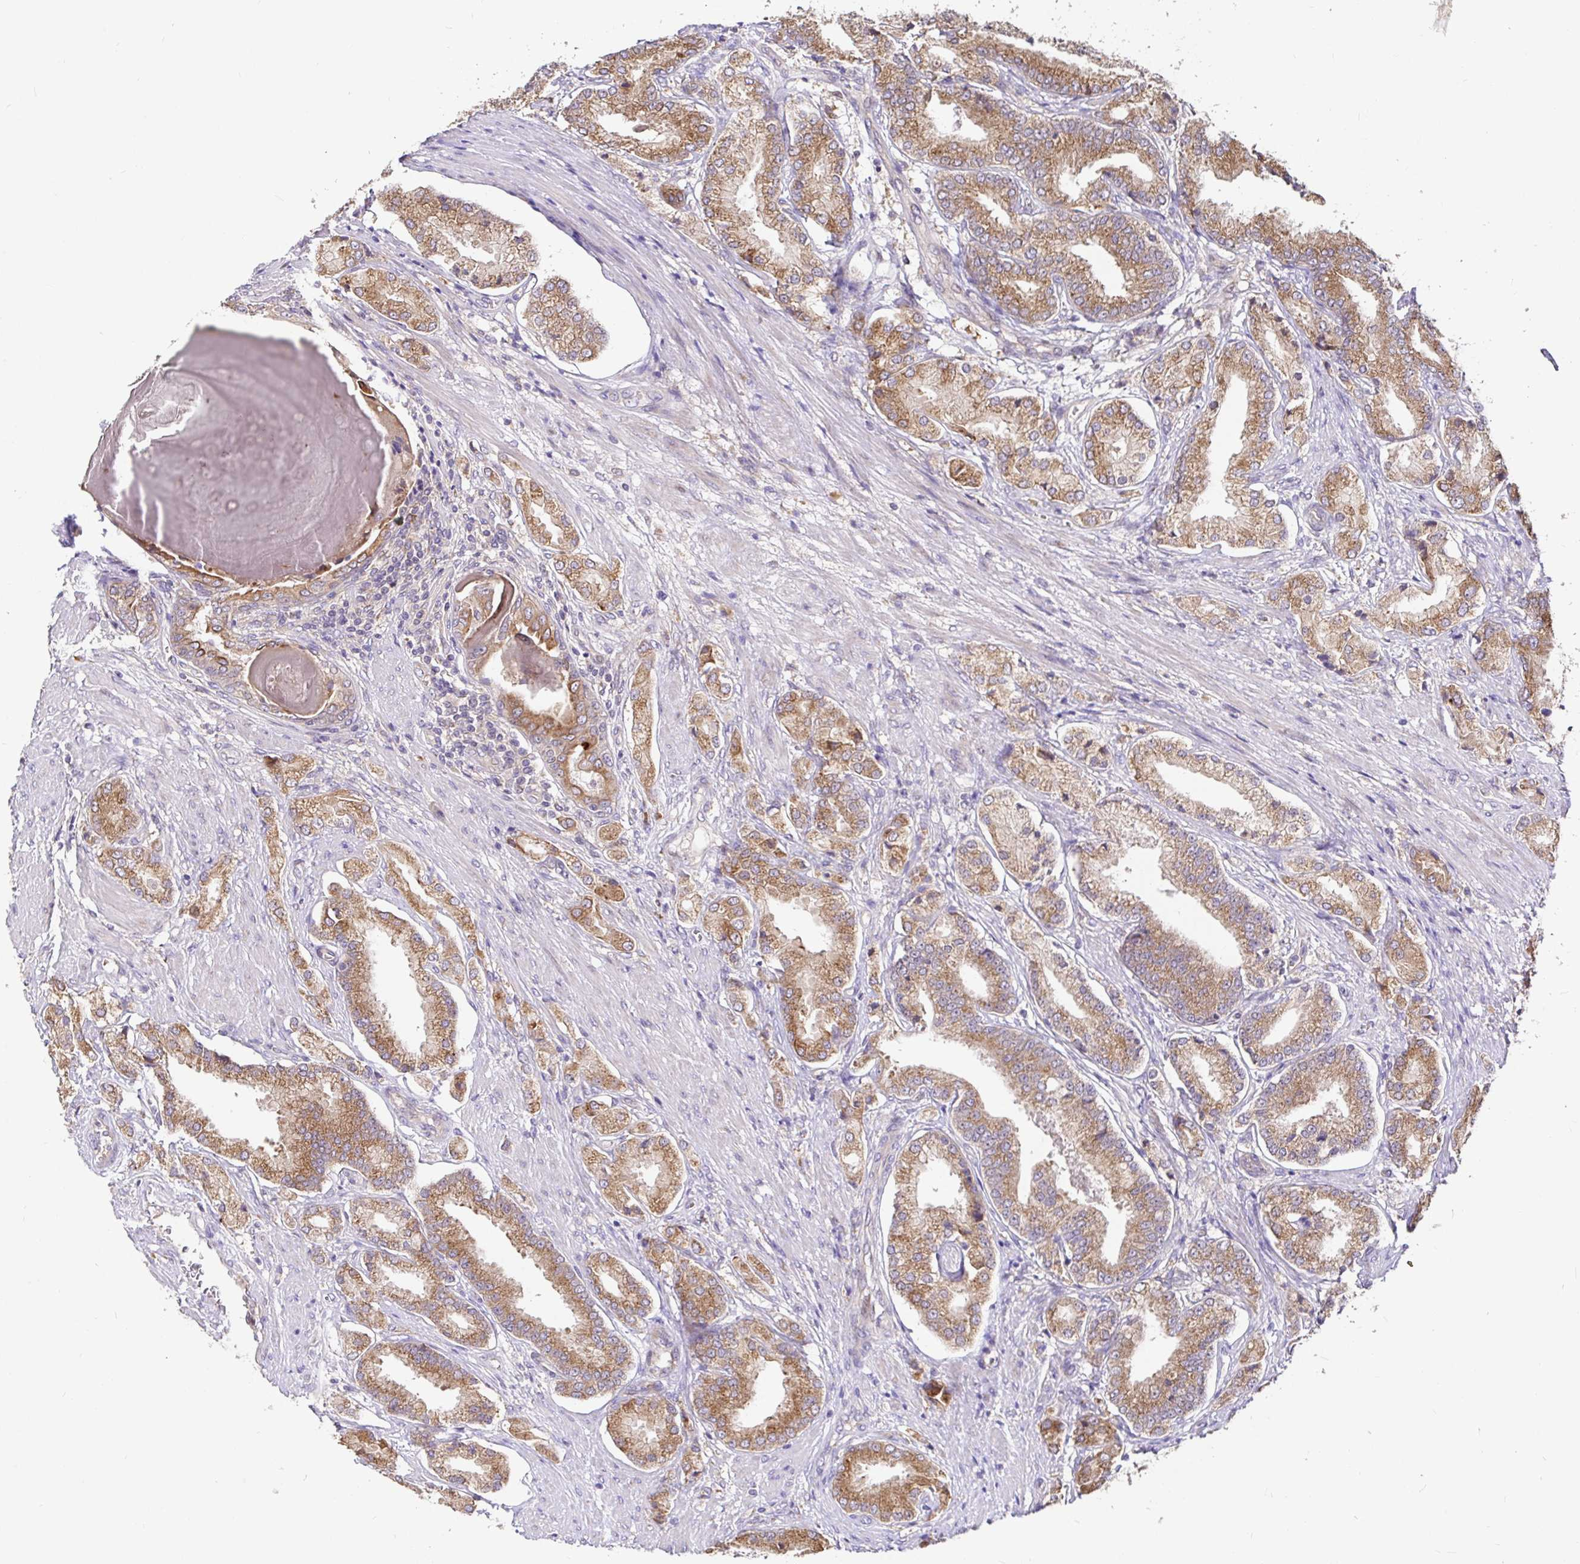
{"staining": {"intensity": "moderate", "quantity": ">75%", "location": "cytoplasmic/membranous"}, "tissue": "prostate cancer", "cell_type": "Tumor cells", "image_type": "cancer", "snomed": [{"axis": "morphology", "description": "Adenocarcinoma, High grade"}, {"axis": "topography", "description": "Prostate and seminal vesicle, NOS"}], "caption": "Protein analysis of prostate high-grade adenocarcinoma tissue reveals moderate cytoplasmic/membranous staining in approximately >75% of tumor cells. The protein is shown in brown color, while the nuclei are stained blue.", "gene": "ELP1", "patient": {"sex": "male", "age": 61}}